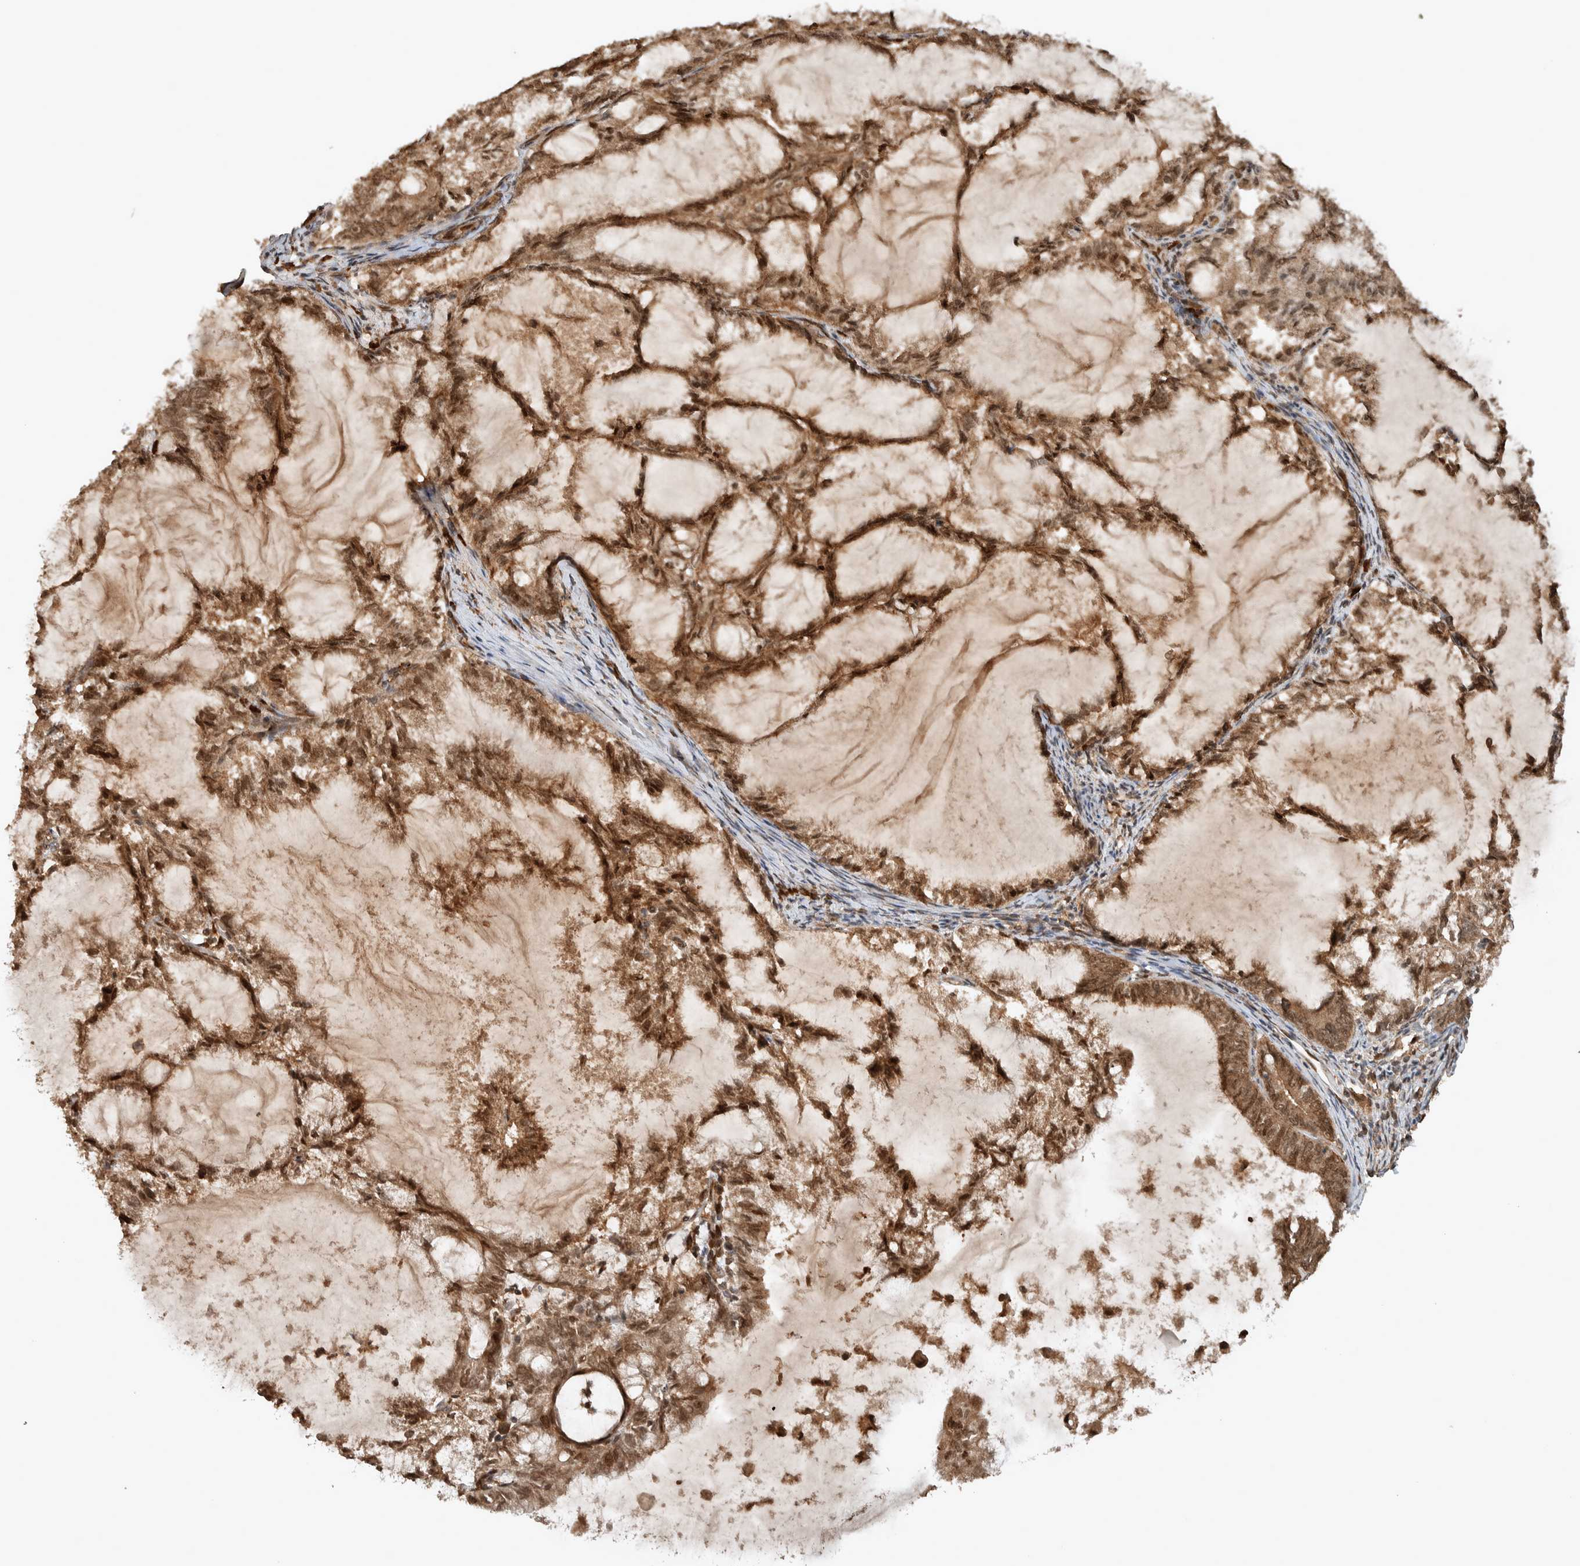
{"staining": {"intensity": "moderate", "quantity": ">75%", "location": "cytoplasmic/membranous,nuclear"}, "tissue": "endometrial cancer", "cell_type": "Tumor cells", "image_type": "cancer", "snomed": [{"axis": "morphology", "description": "Adenocarcinoma, NOS"}, {"axis": "topography", "description": "Endometrium"}], "caption": "Immunohistochemical staining of adenocarcinoma (endometrial) displays moderate cytoplasmic/membranous and nuclear protein positivity in about >75% of tumor cells. (IHC, brightfield microscopy, high magnification).", "gene": "CNTROB", "patient": {"sex": "female", "age": 86}}